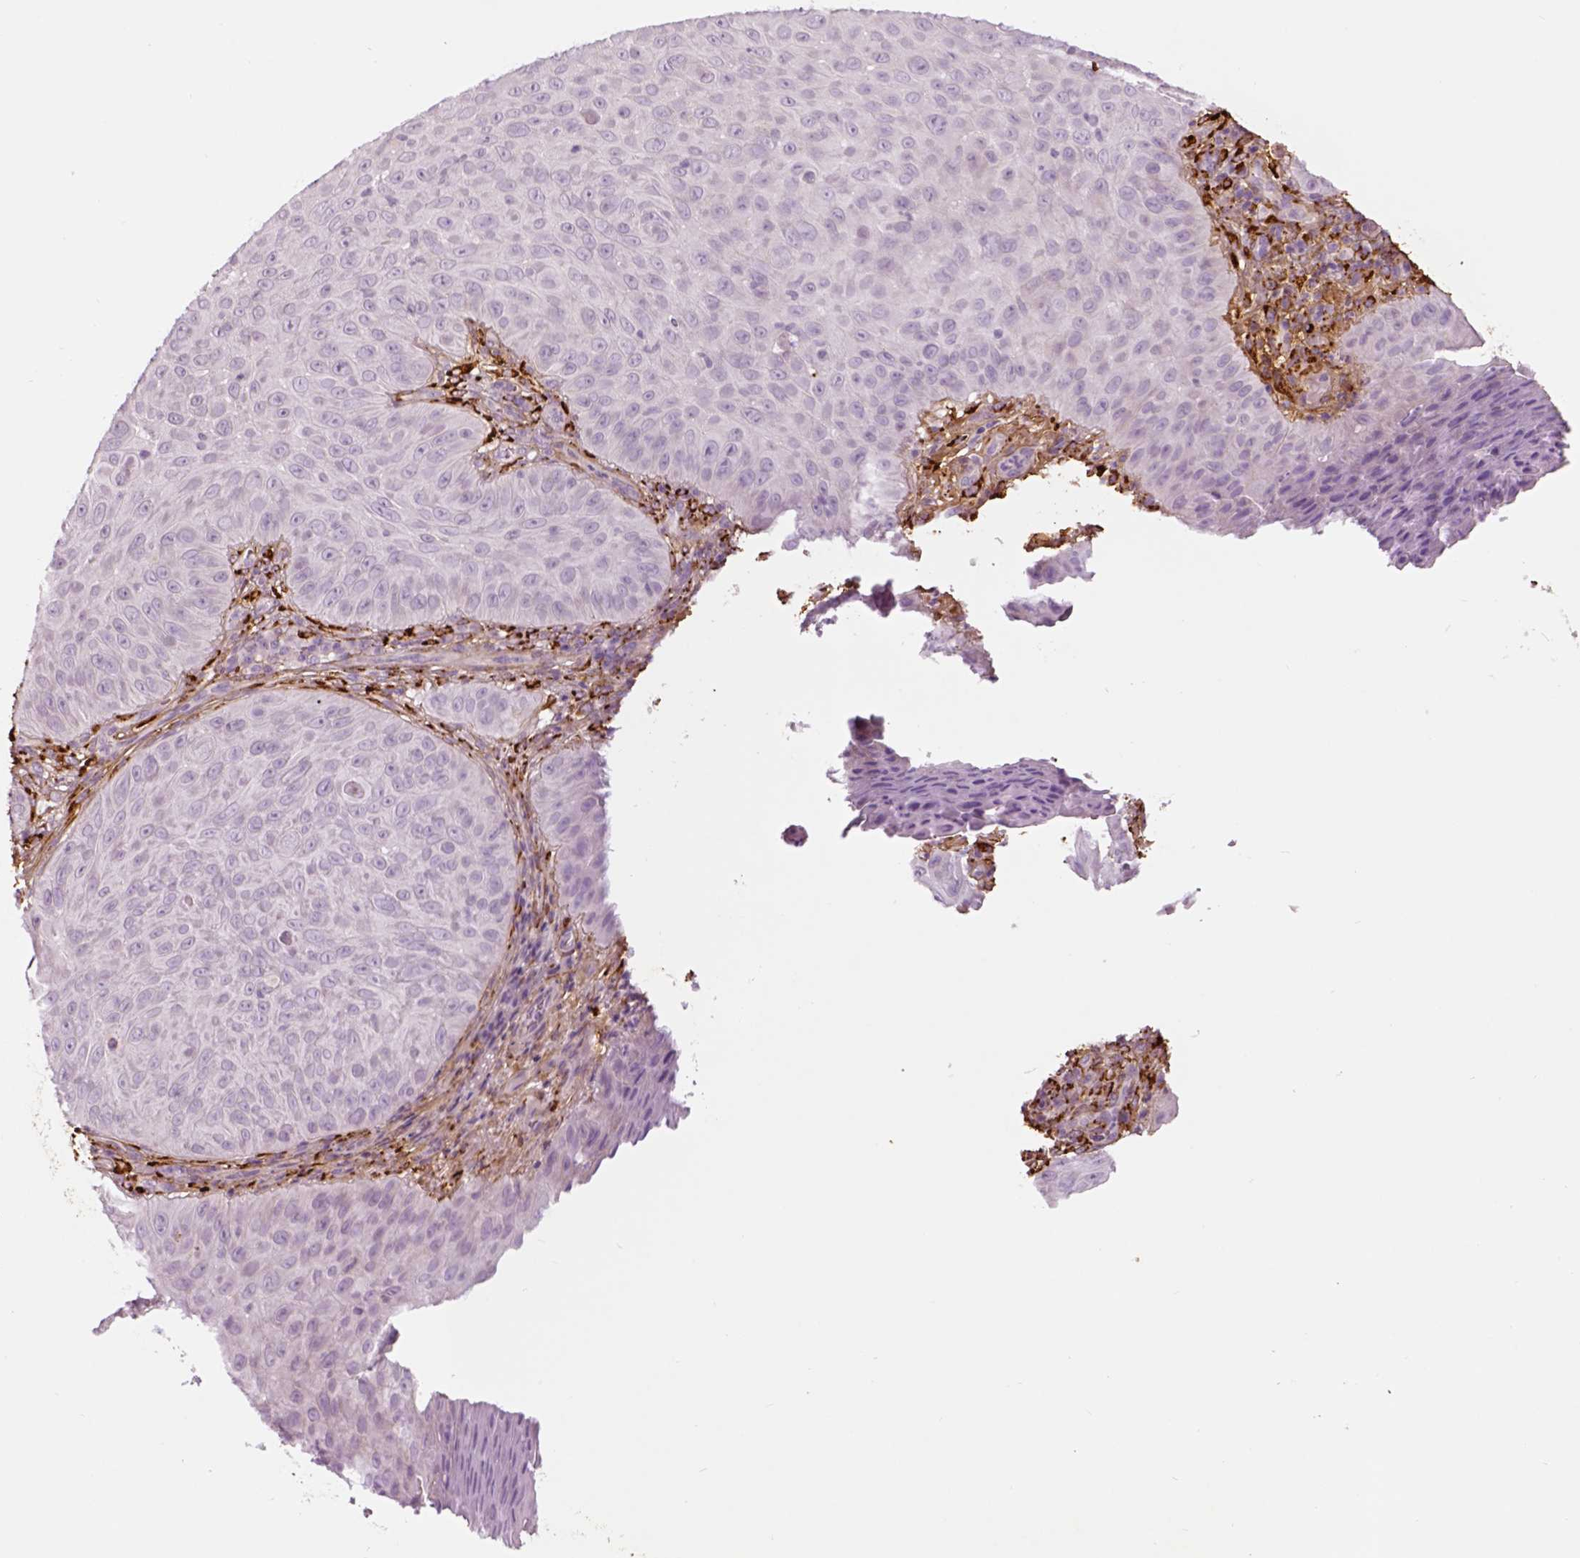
{"staining": {"intensity": "negative", "quantity": "none", "location": "none"}, "tissue": "skin cancer", "cell_type": "Tumor cells", "image_type": "cancer", "snomed": [{"axis": "morphology", "description": "Squamous cell carcinoma, NOS"}, {"axis": "topography", "description": "Skin"}], "caption": "A histopathology image of human skin cancer (squamous cell carcinoma) is negative for staining in tumor cells.", "gene": "COL6A2", "patient": {"sex": "male", "age": 82}}